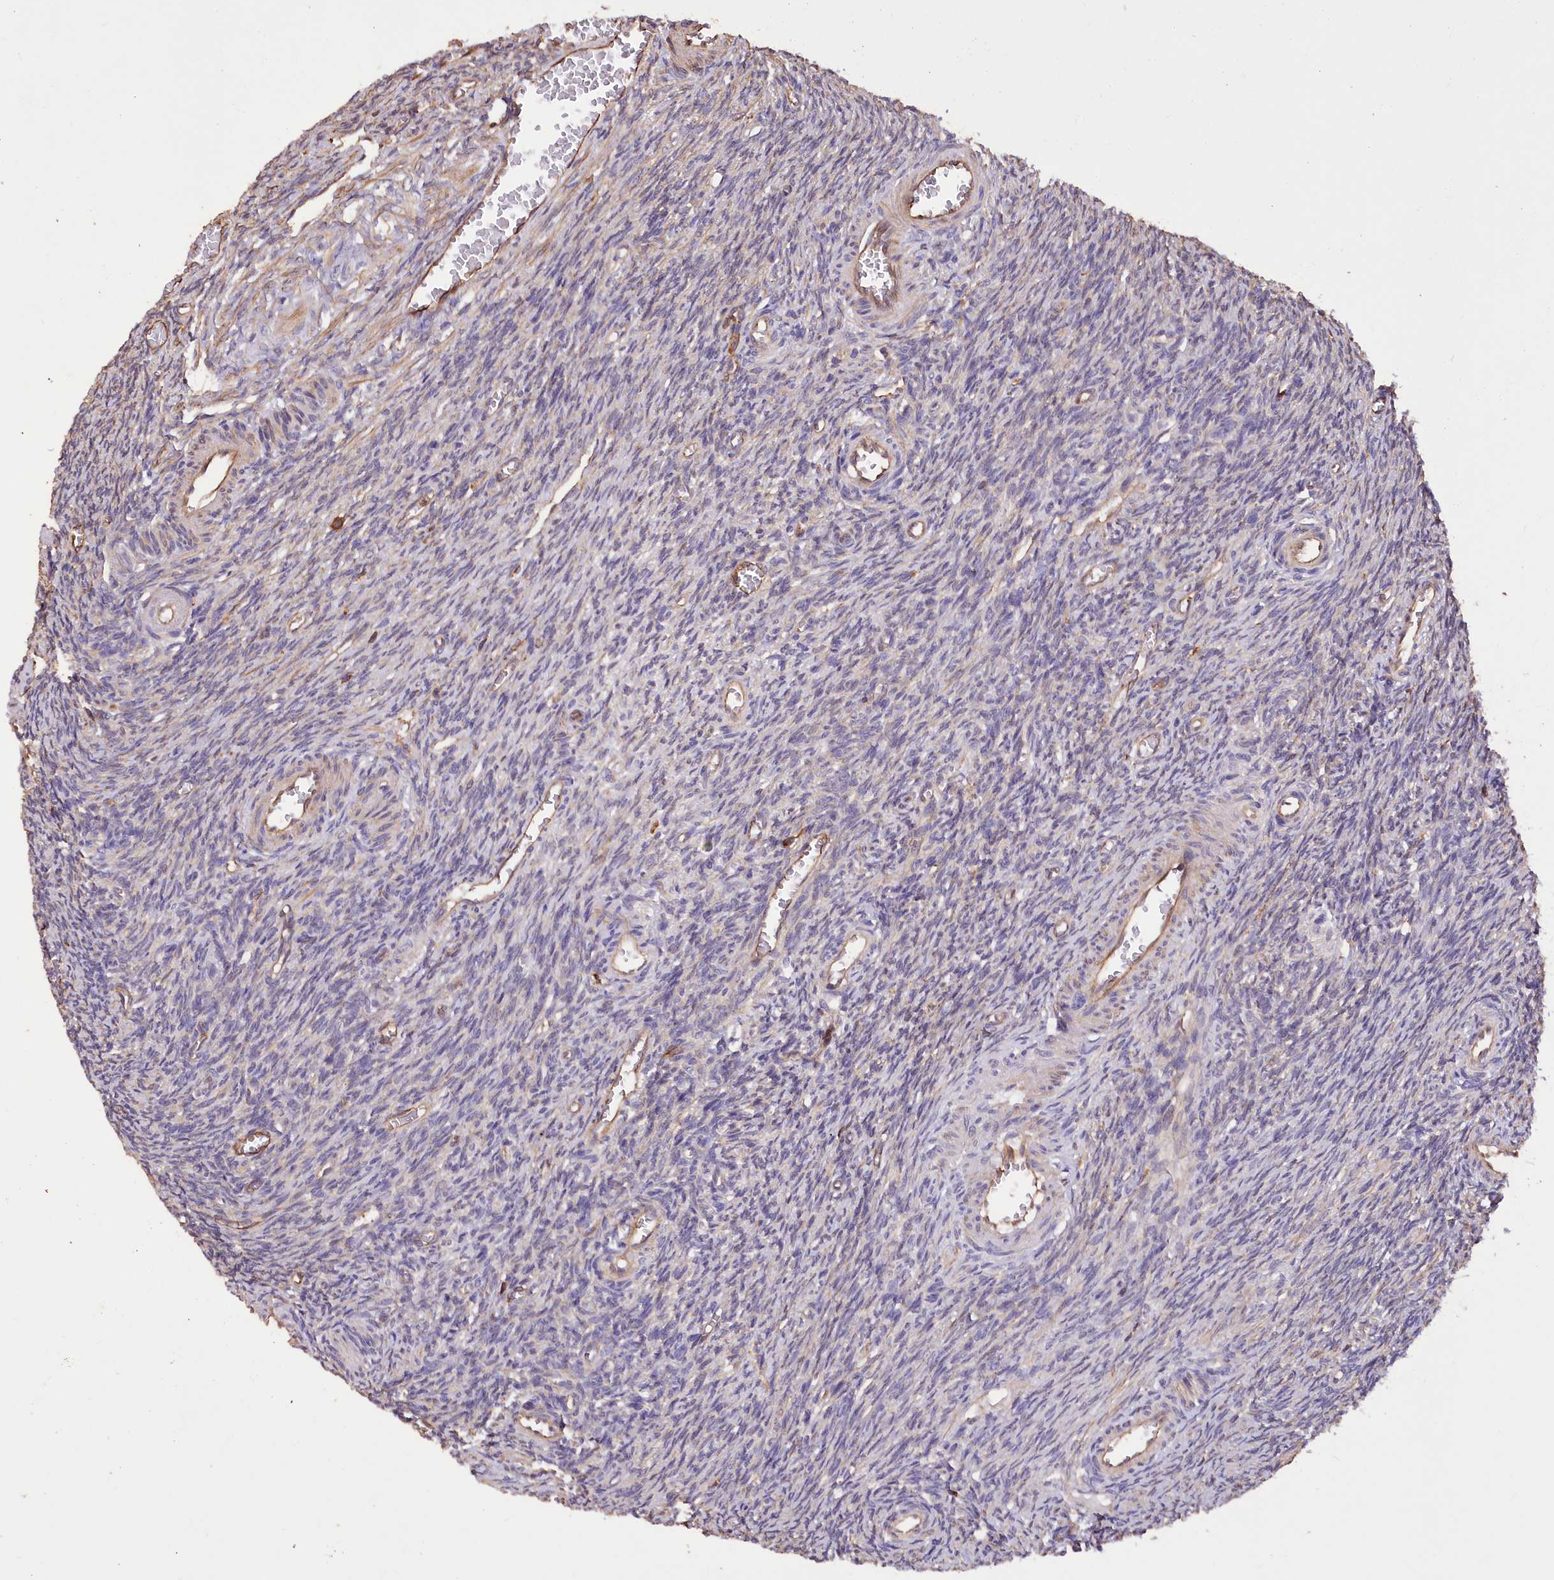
{"staining": {"intensity": "negative", "quantity": "none", "location": "none"}, "tissue": "ovary", "cell_type": "Ovarian stroma cells", "image_type": "normal", "snomed": [{"axis": "morphology", "description": "Normal tissue, NOS"}, {"axis": "topography", "description": "Ovary"}], "caption": "This is an IHC image of benign ovary. There is no positivity in ovarian stroma cells.", "gene": "DPP3", "patient": {"sex": "female", "age": 27}}